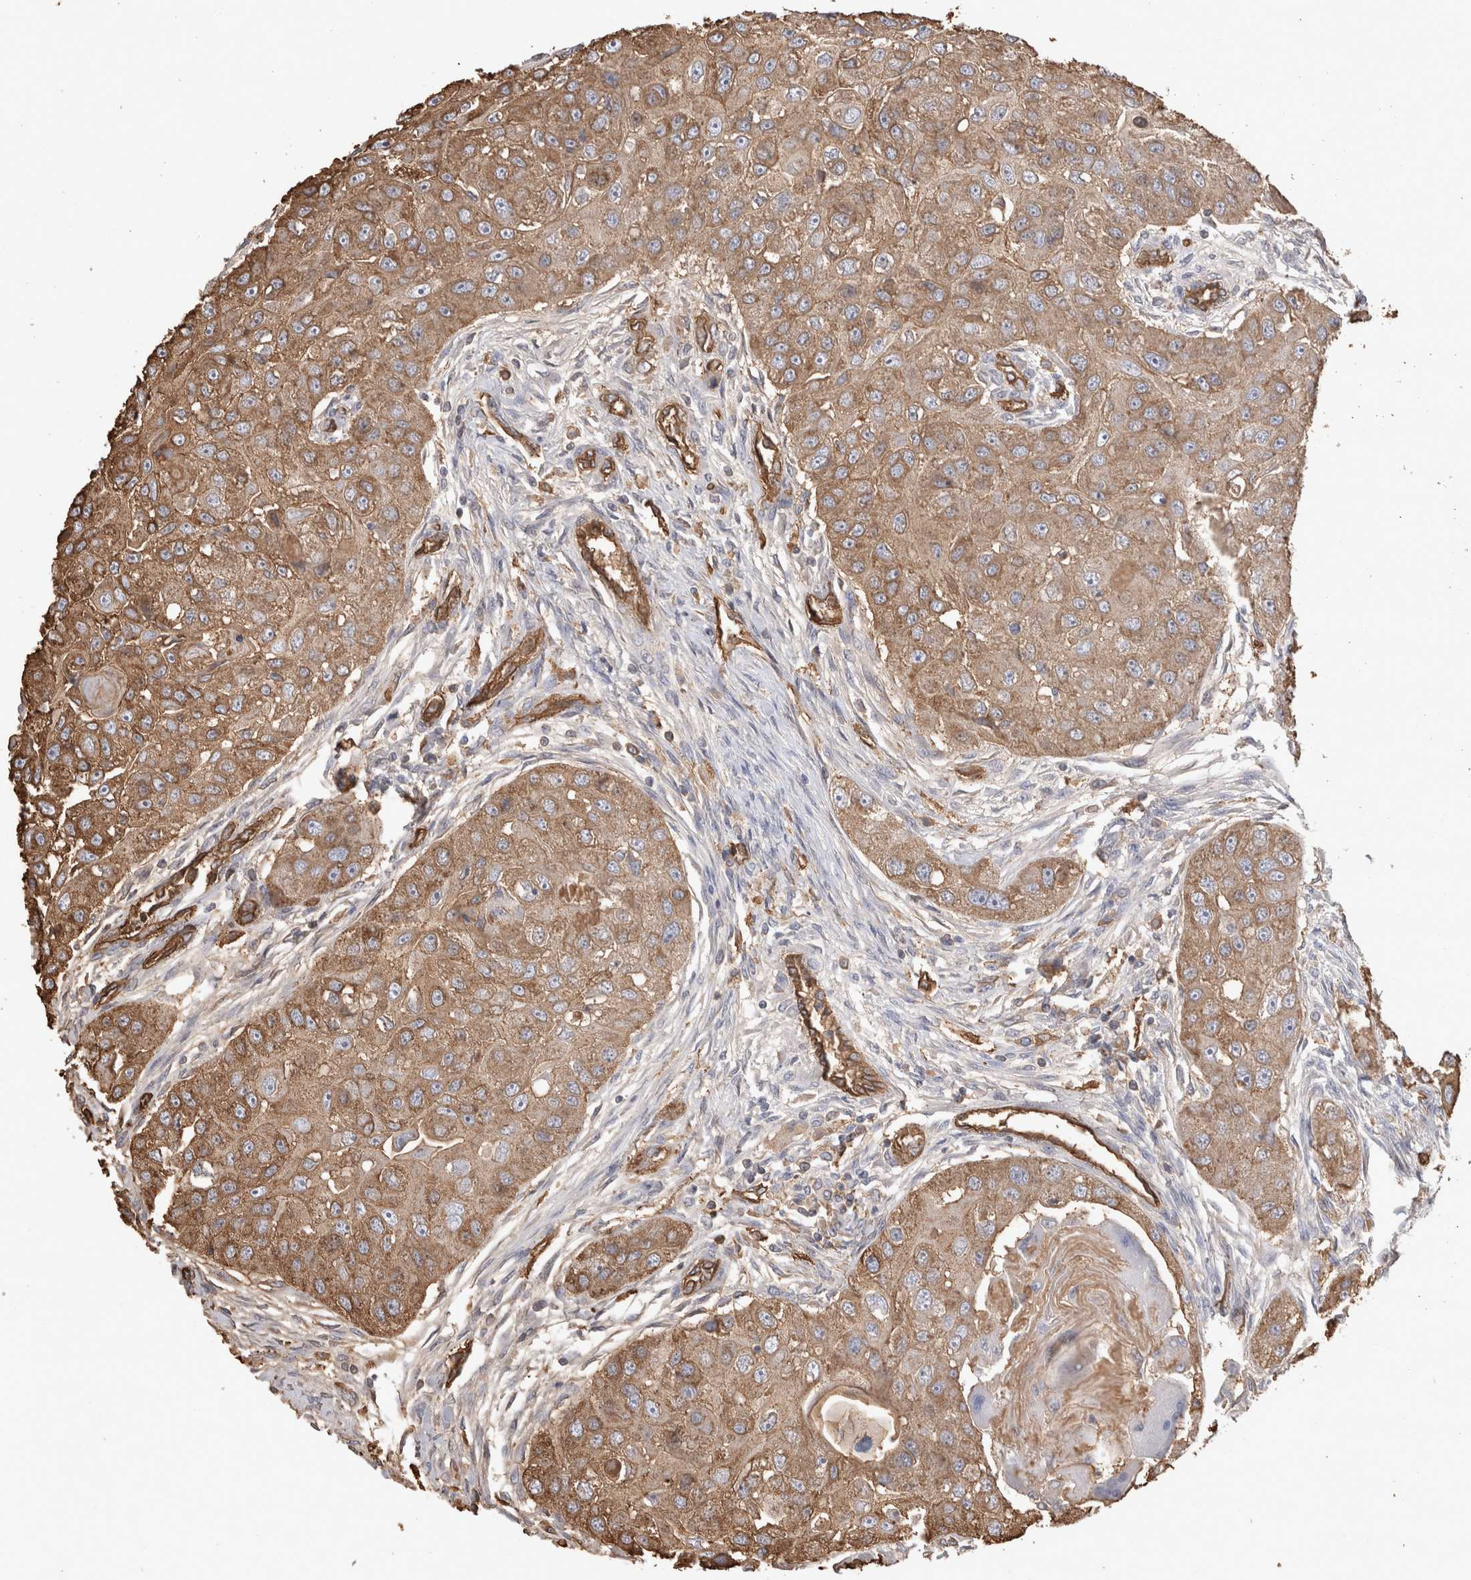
{"staining": {"intensity": "moderate", "quantity": ">75%", "location": "cytoplasmic/membranous"}, "tissue": "head and neck cancer", "cell_type": "Tumor cells", "image_type": "cancer", "snomed": [{"axis": "morphology", "description": "Normal tissue, NOS"}, {"axis": "morphology", "description": "Squamous cell carcinoma, NOS"}, {"axis": "topography", "description": "Skeletal muscle"}, {"axis": "topography", "description": "Head-Neck"}], "caption": "Protein staining of squamous cell carcinoma (head and neck) tissue exhibits moderate cytoplasmic/membranous positivity in approximately >75% of tumor cells.", "gene": "IL17RC", "patient": {"sex": "male", "age": 51}}